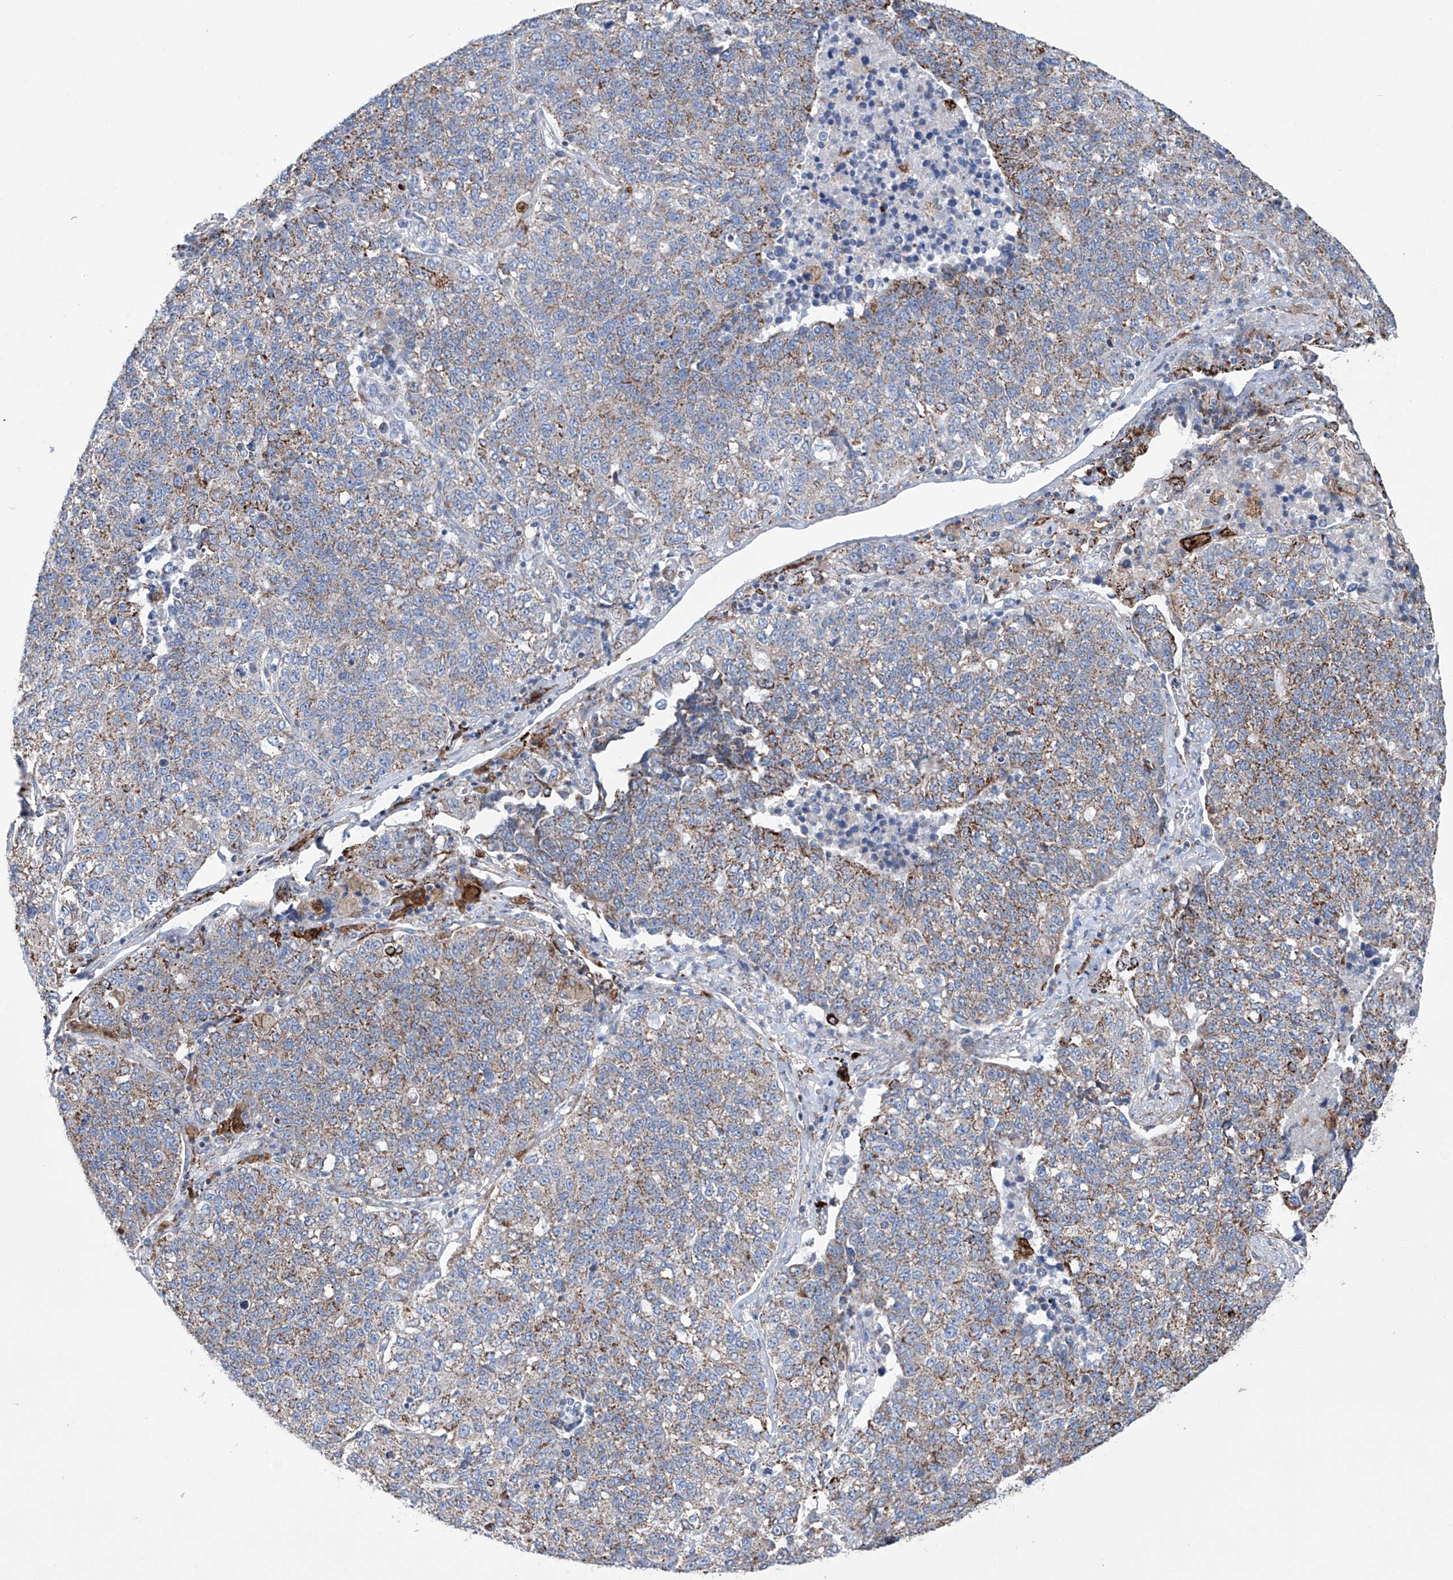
{"staining": {"intensity": "moderate", "quantity": "25%-75%", "location": "cytoplasmic/membranous"}, "tissue": "lung cancer", "cell_type": "Tumor cells", "image_type": "cancer", "snomed": [{"axis": "morphology", "description": "Adenocarcinoma, NOS"}, {"axis": "topography", "description": "Lung"}], "caption": "High-magnification brightfield microscopy of lung cancer stained with DAB (brown) and counterstained with hematoxylin (blue). tumor cells exhibit moderate cytoplasmic/membranous staining is present in about25%-75% of cells.", "gene": "ALDH6A1", "patient": {"sex": "male", "age": 49}}